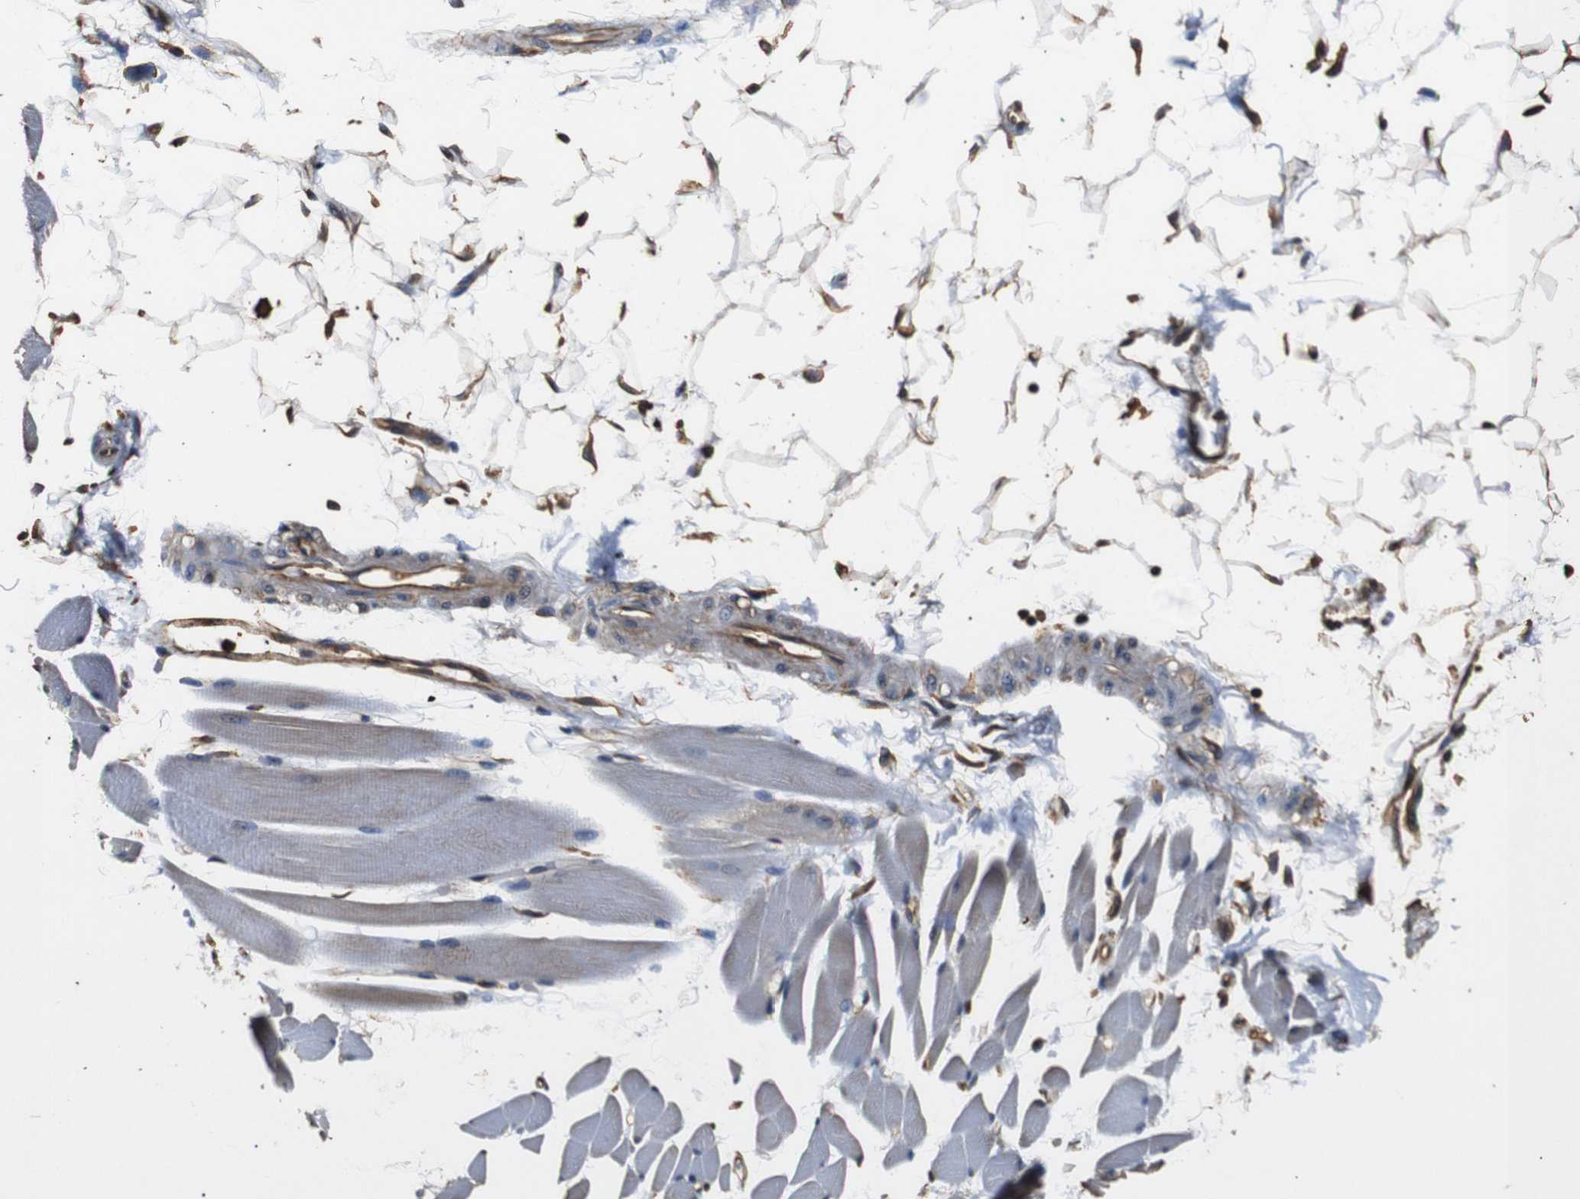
{"staining": {"intensity": "negative", "quantity": "none", "location": "none"}, "tissue": "skeletal muscle", "cell_type": "Myocytes", "image_type": "normal", "snomed": [{"axis": "morphology", "description": "Normal tissue, NOS"}, {"axis": "topography", "description": "Skeletal muscle"}, {"axis": "topography", "description": "Oral tissue"}, {"axis": "topography", "description": "Peripheral nerve tissue"}], "caption": "Immunohistochemistry of unremarkable skeletal muscle demonstrates no expression in myocytes. The staining is performed using DAB brown chromogen with nuclei counter-stained in using hematoxylin.", "gene": "HHIP", "patient": {"sex": "female", "age": 84}}